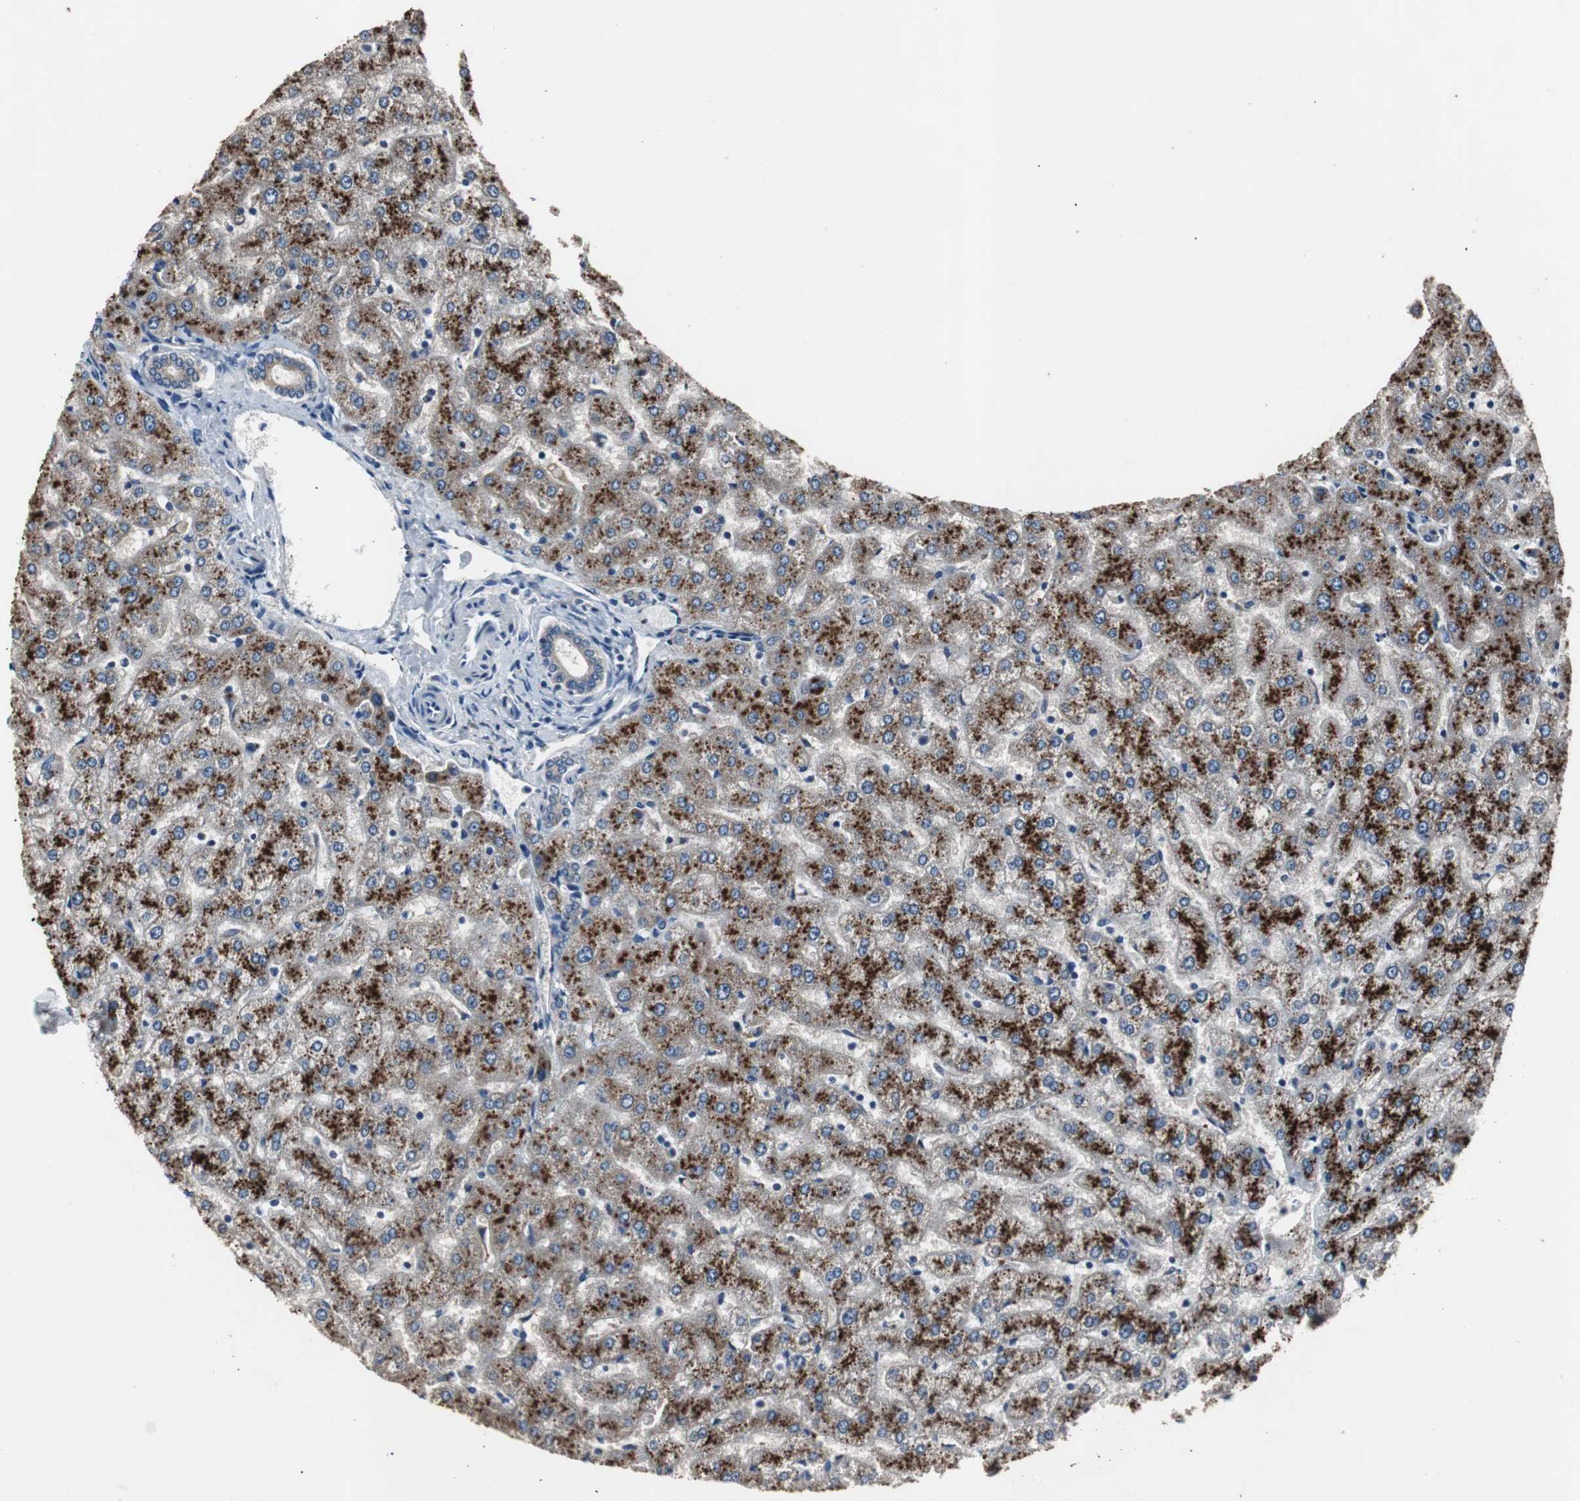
{"staining": {"intensity": "weak", "quantity": ">75%", "location": "cytoplasmic/membranous"}, "tissue": "liver", "cell_type": "Cholangiocytes", "image_type": "normal", "snomed": [{"axis": "morphology", "description": "Normal tissue, NOS"}, {"axis": "morphology", "description": "Fibrosis, NOS"}, {"axis": "topography", "description": "Liver"}], "caption": "IHC (DAB) staining of benign human liver demonstrates weak cytoplasmic/membranous protein positivity in about >75% of cholangiocytes.", "gene": "PCYT1B", "patient": {"sex": "female", "age": 29}}